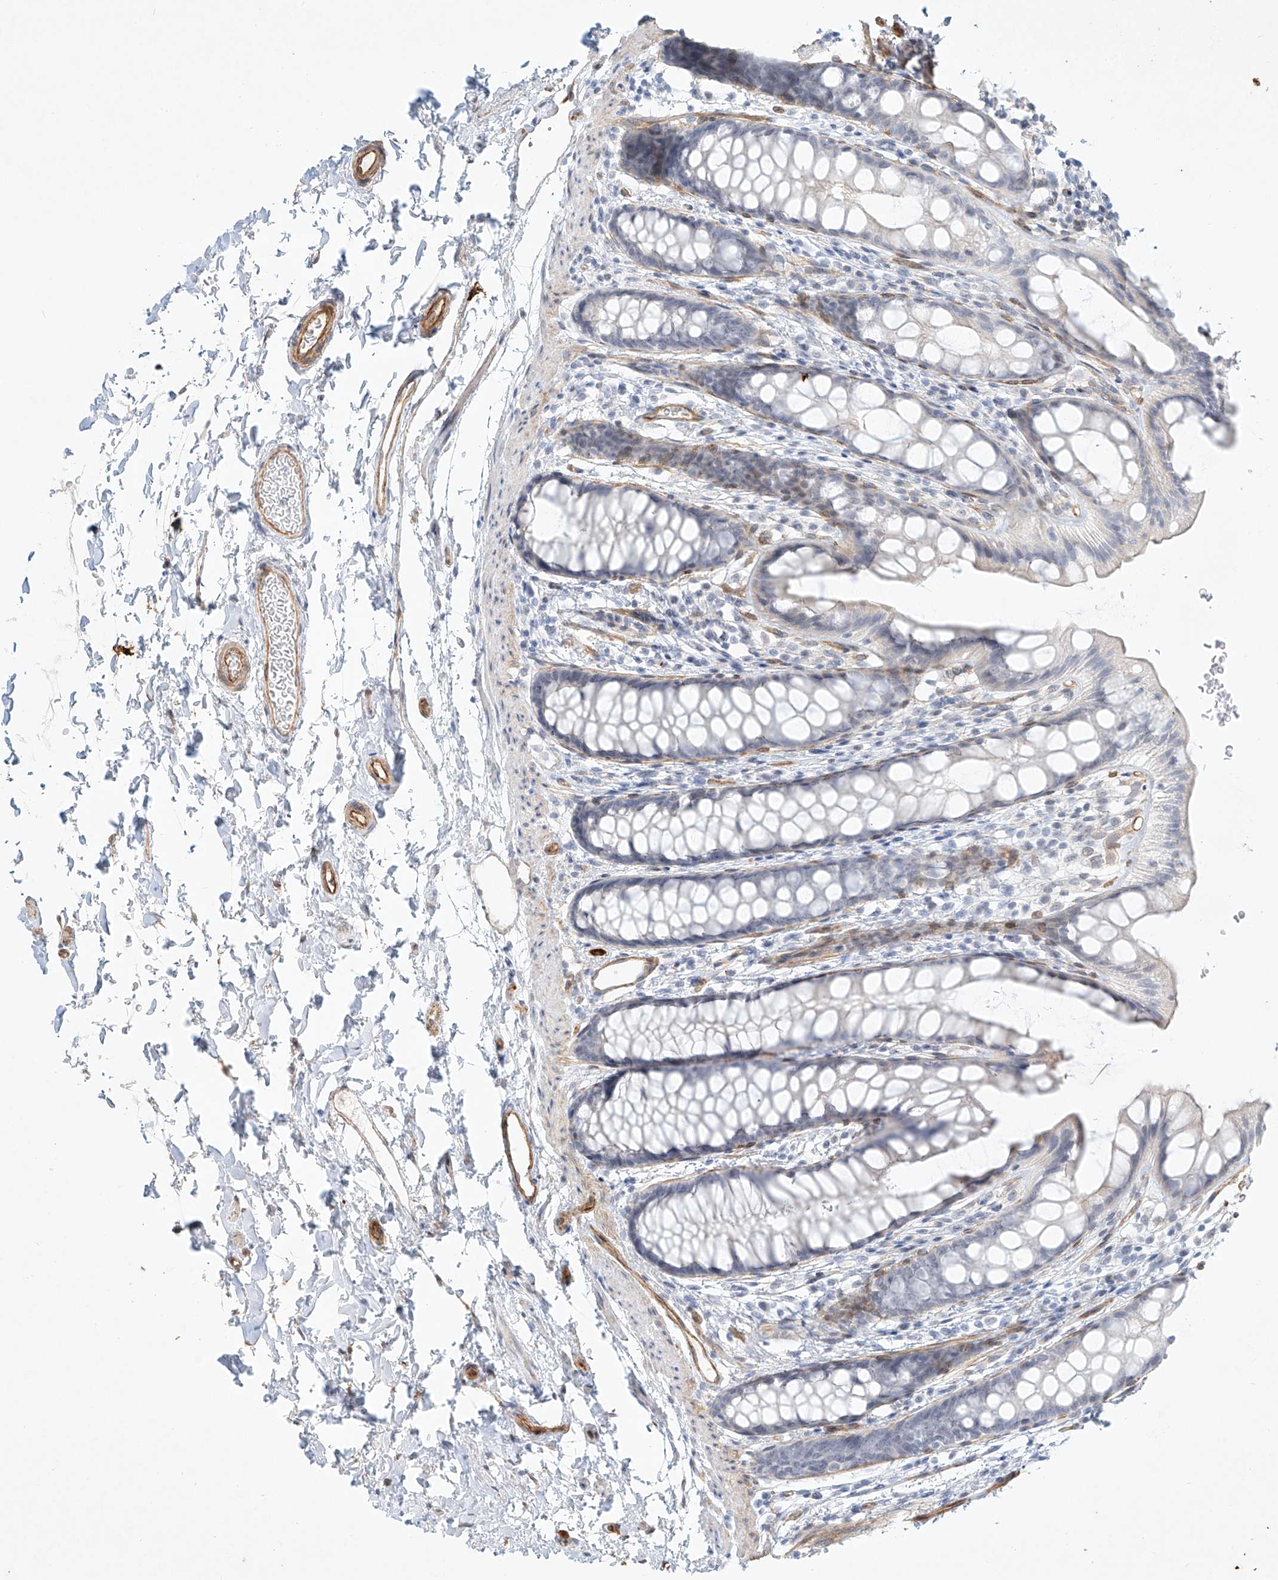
{"staining": {"intensity": "negative", "quantity": "none", "location": "none"}, "tissue": "rectum", "cell_type": "Glandular cells", "image_type": "normal", "snomed": [{"axis": "morphology", "description": "Normal tissue, NOS"}, {"axis": "topography", "description": "Rectum"}], "caption": "Normal rectum was stained to show a protein in brown. There is no significant expression in glandular cells. (Brightfield microscopy of DAB (3,3'-diaminobenzidine) immunohistochemistry at high magnification).", "gene": "REEP2", "patient": {"sex": "female", "age": 65}}